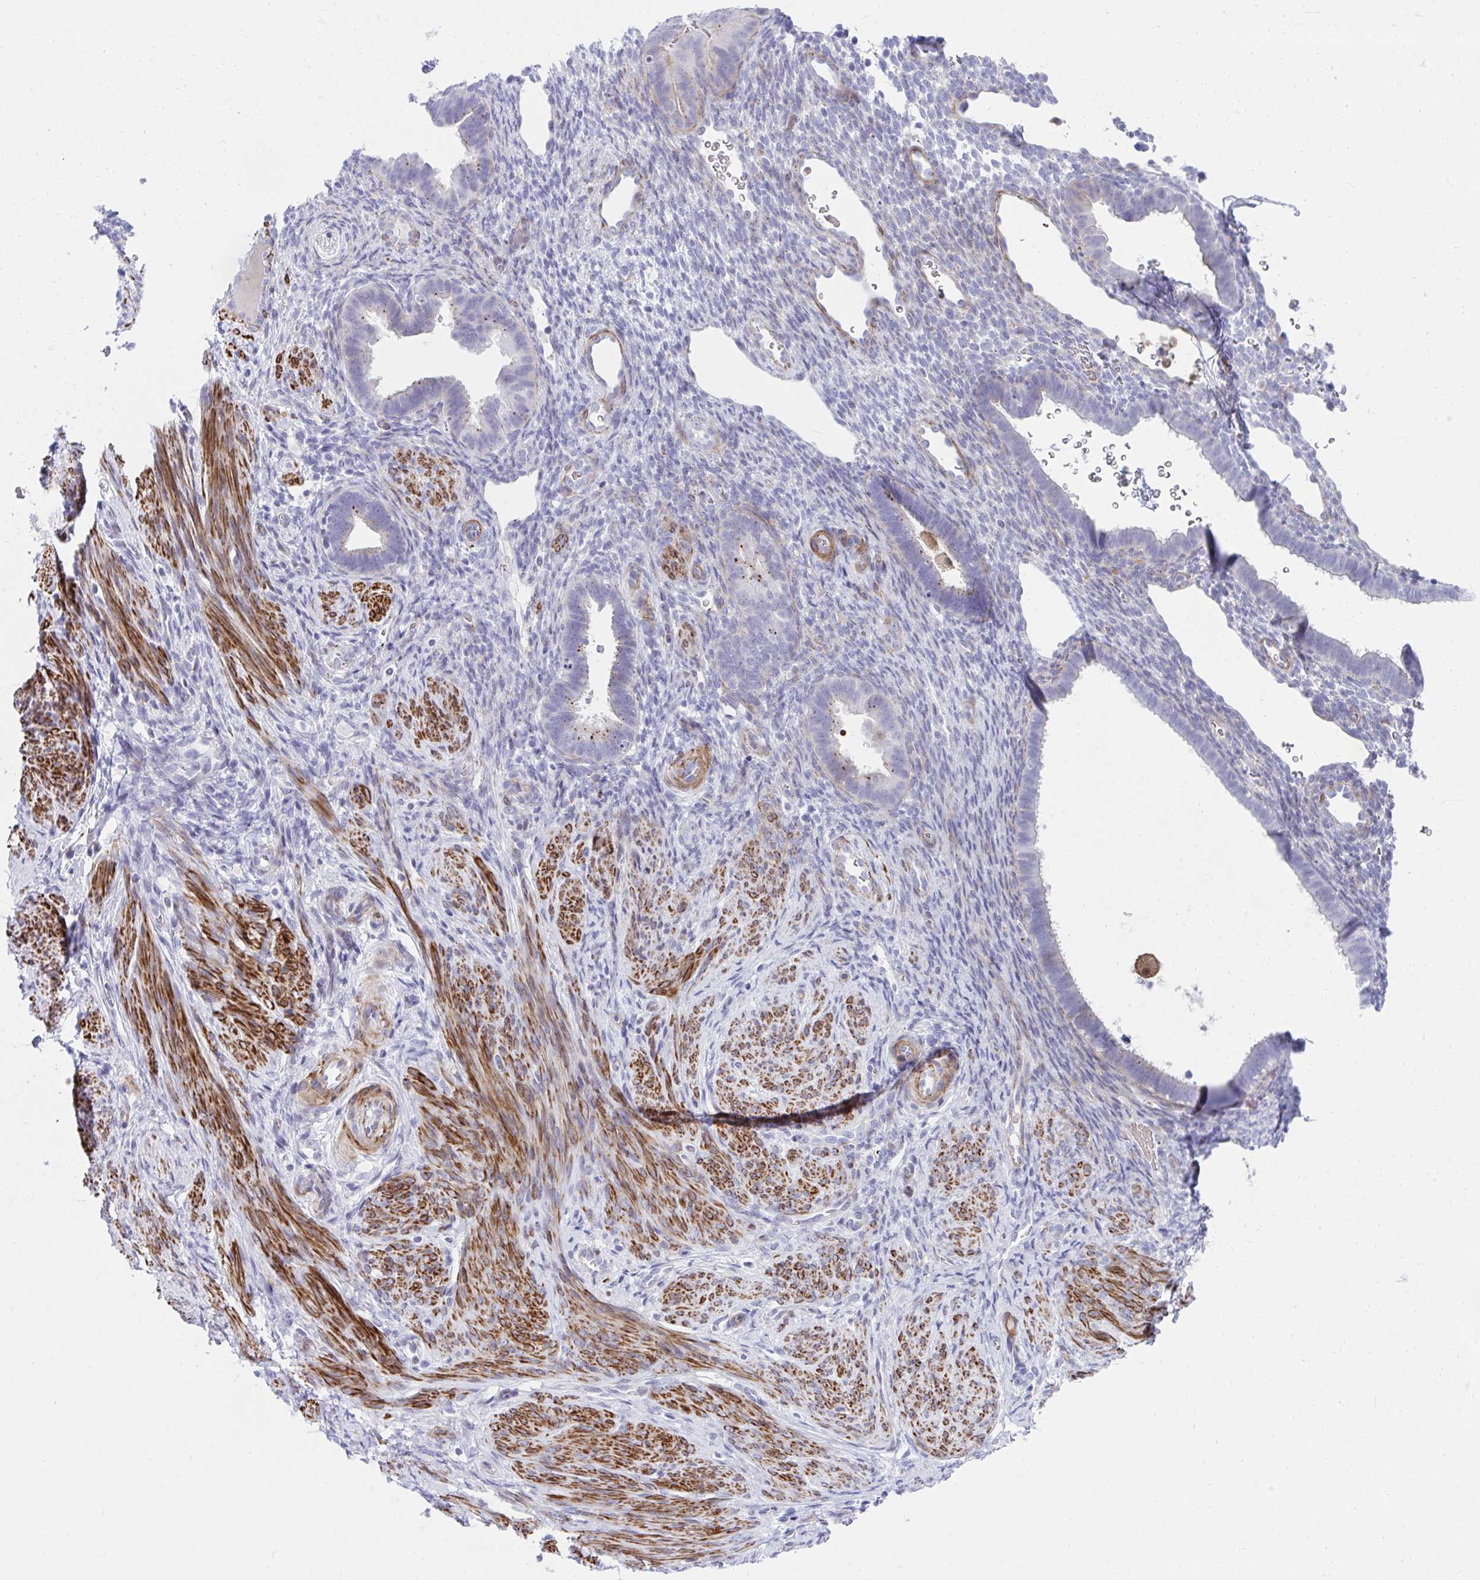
{"staining": {"intensity": "negative", "quantity": "none", "location": "none"}, "tissue": "endometrium", "cell_type": "Cells in endometrial stroma", "image_type": "normal", "snomed": [{"axis": "morphology", "description": "Normal tissue, NOS"}, {"axis": "topography", "description": "Endometrium"}], "caption": "Endometrium was stained to show a protein in brown. There is no significant positivity in cells in endometrial stroma. The staining was performed using DAB (3,3'-diaminobenzidine) to visualize the protein expression in brown, while the nuclei were stained in blue with hematoxylin (Magnification: 20x).", "gene": "CSTB", "patient": {"sex": "female", "age": 34}}